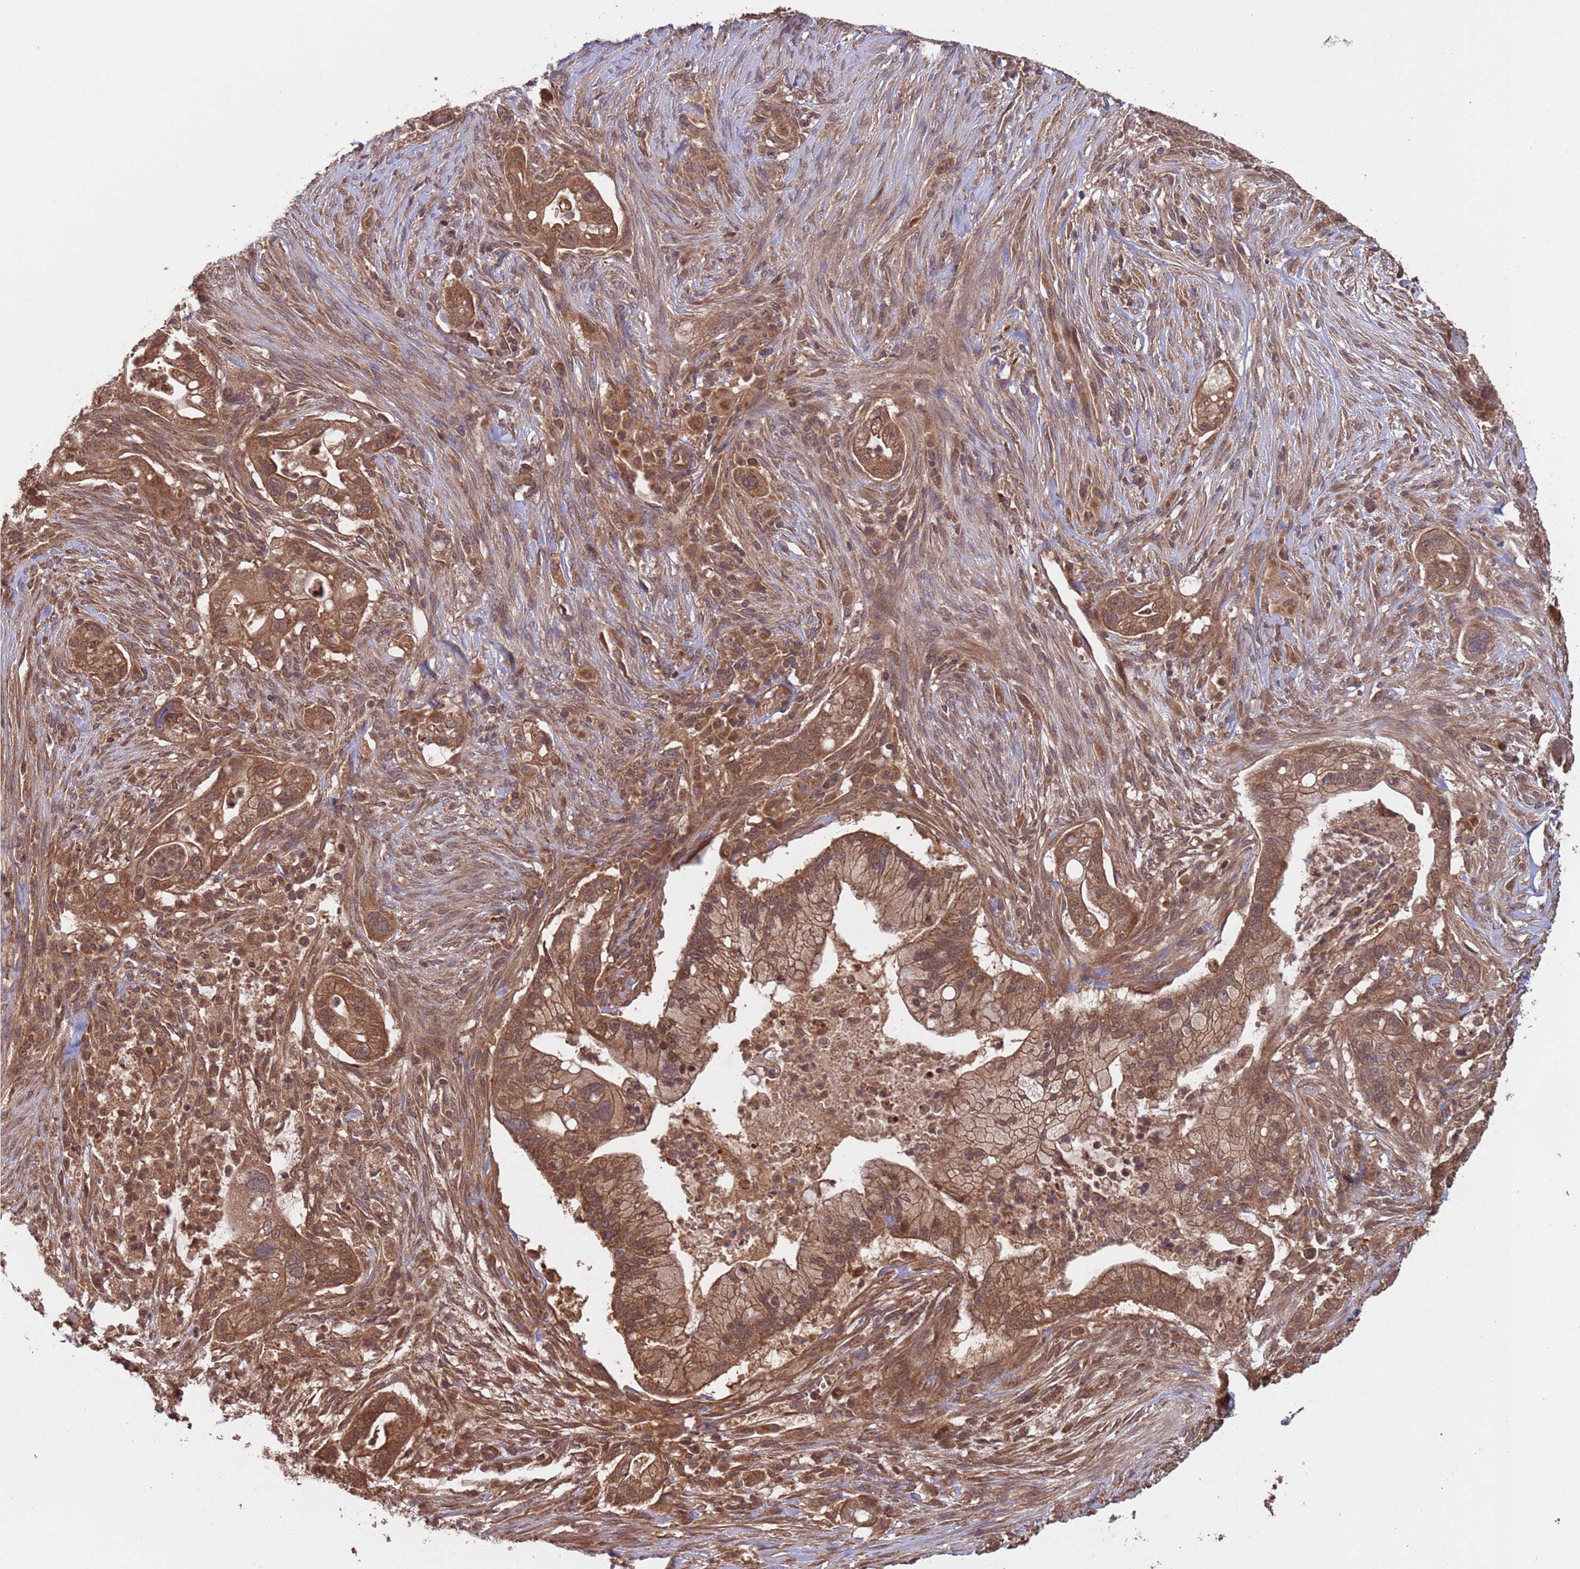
{"staining": {"intensity": "moderate", "quantity": ">75%", "location": "cytoplasmic/membranous,nuclear"}, "tissue": "pancreatic cancer", "cell_type": "Tumor cells", "image_type": "cancer", "snomed": [{"axis": "morphology", "description": "Adenocarcinoma, NOS"}, {"axis": "topography", "description": "Pancreas"}], "caption": "Tumor cells reveal medium levels of moderate cytoplasmic/membranous and nuclear positivity in about >75% of cells in human pancreatic adenocarcinoma. (DAB = brown stain, brightfield microscopy at high magnification).", "gene": "ERI1", "patient": {"sex": "male", "age": 44}}